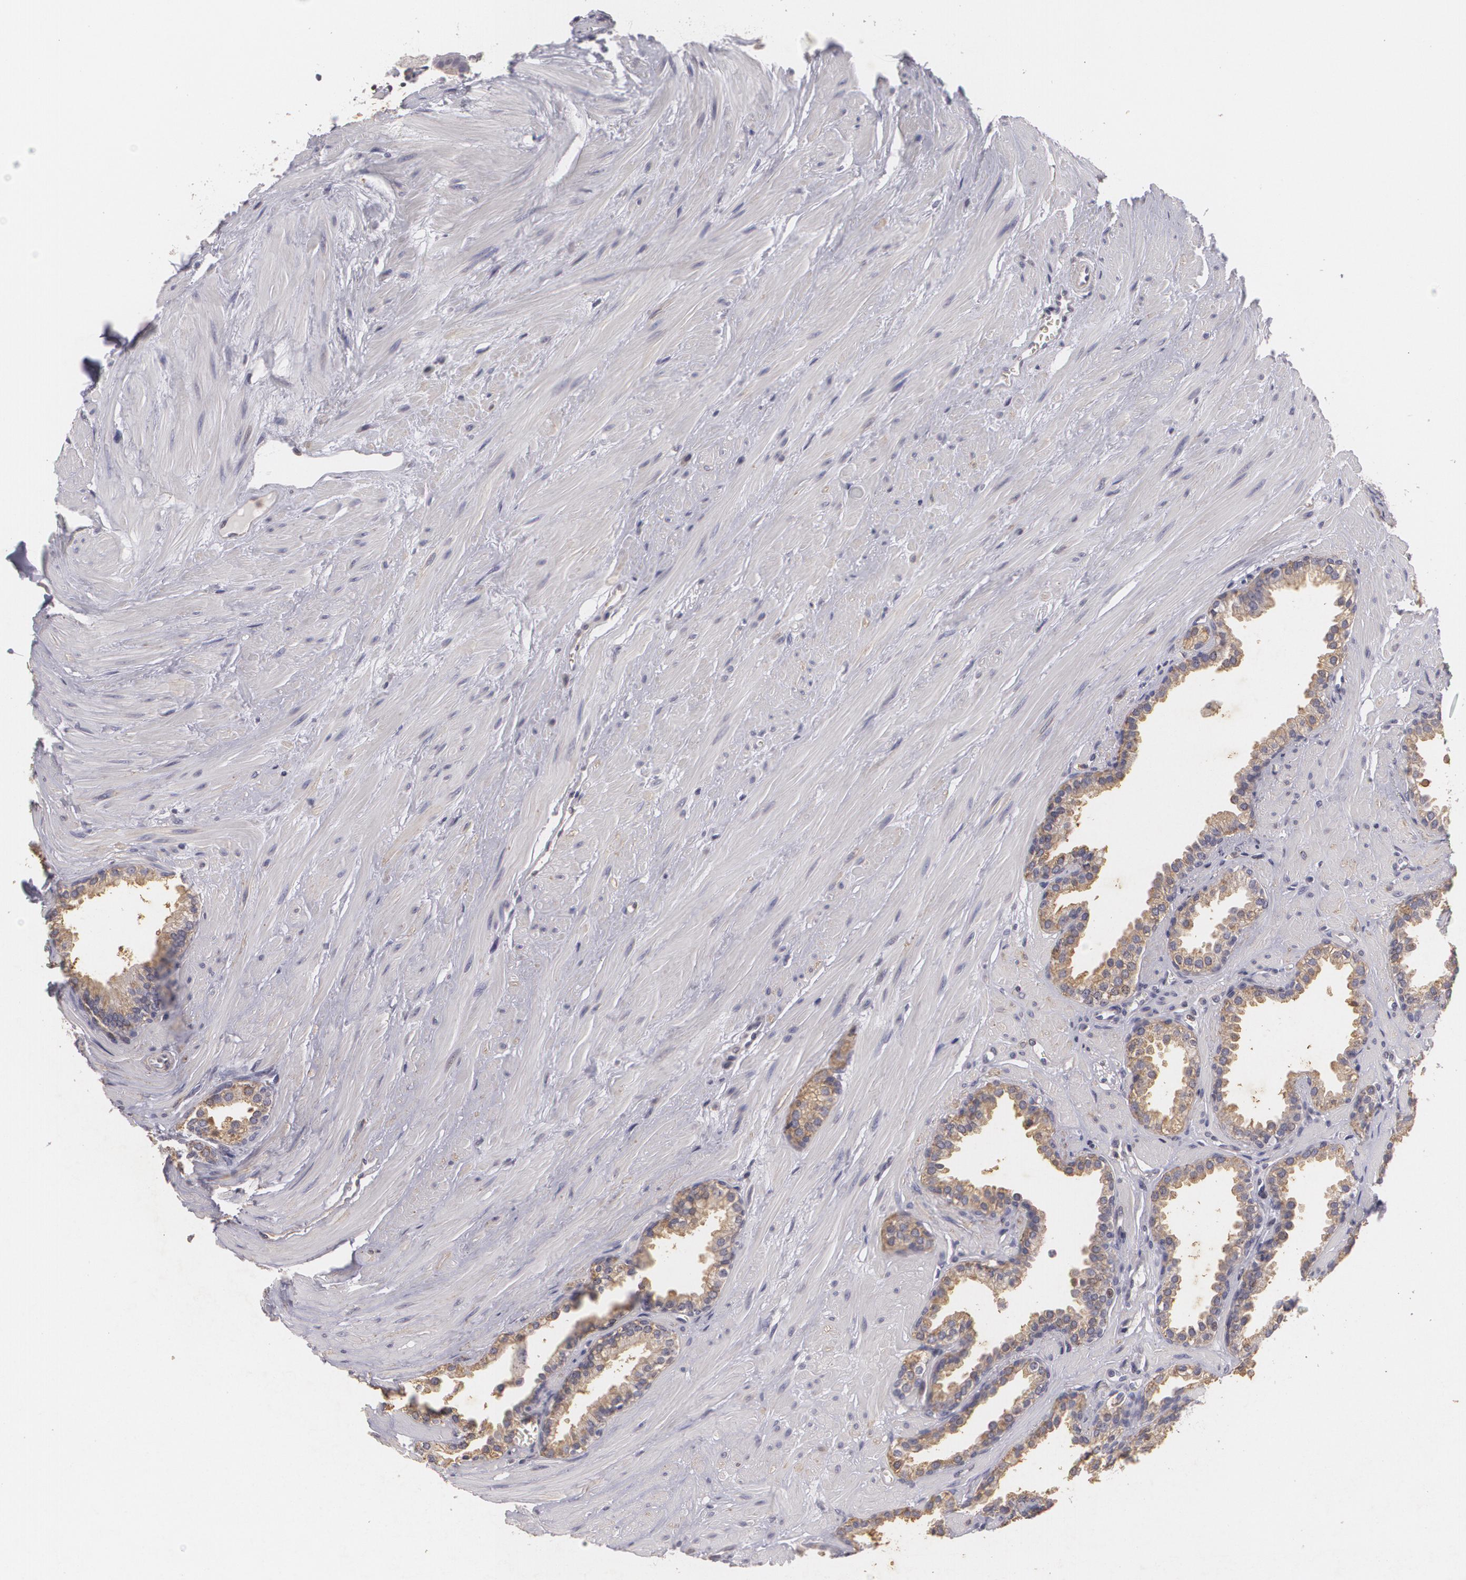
{"staining": {"intensity": "weak", "quantity": "25%-75%", "location": "cytoplasmic/membranous"}, "tissue": "prostate", "cell_type": "Glandular cells", "image_type": "normal", "snomed": [{"axis": "morphology", "description": "Normal tissue, NOS"}, {"axis": "topography", "description": "Prostate"}], "caption": "Glandular cells reveal weak cytoplasmic/membranous staining in about 25%-75% of cells in normal prostate.", "gene": "KCNA4", "patient": {"sex": "male", "age": 64}}